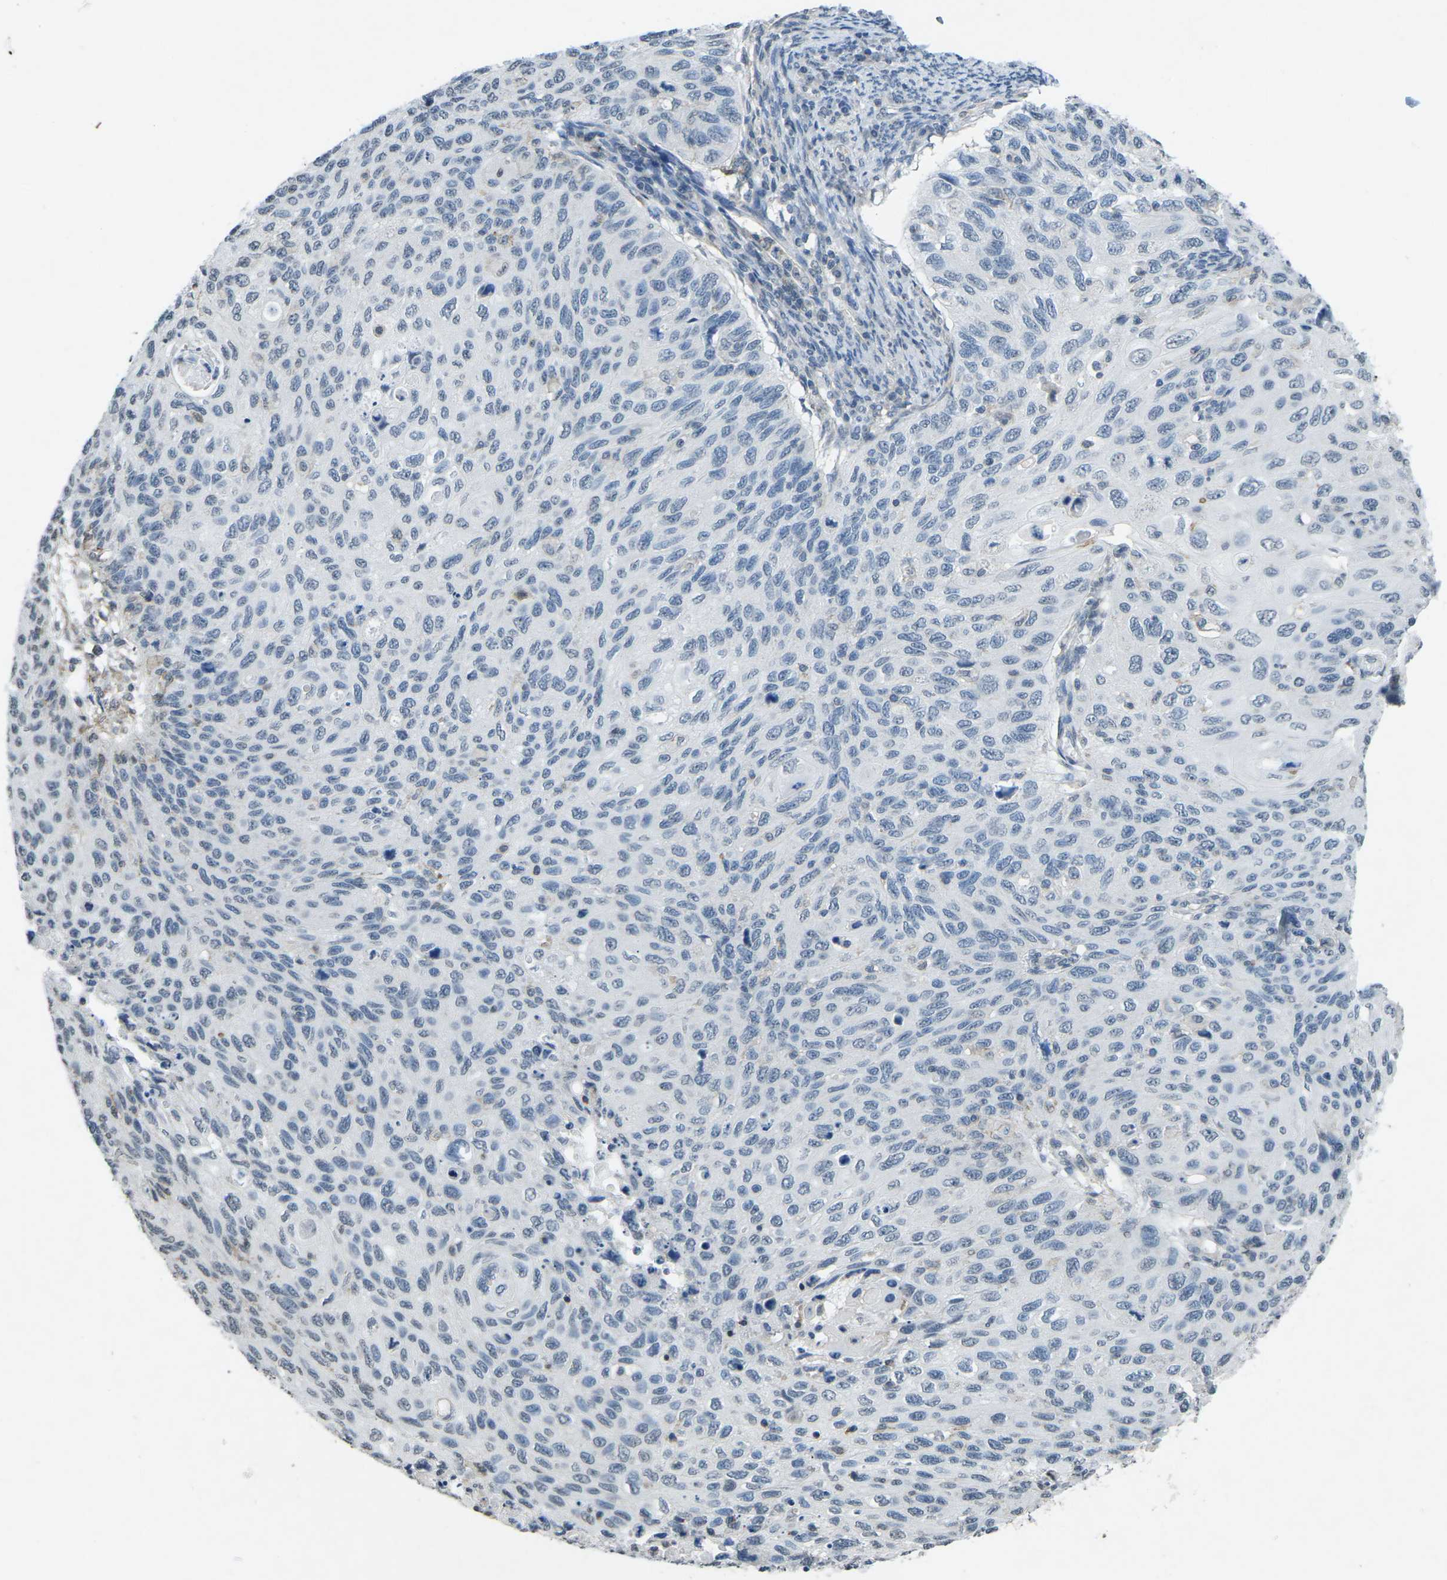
{"staining": {"intensity": "negative", "quantity": "none", "location": "none"}, "tissue": "cervical cancer", "cell_type": "Tumor cells", "image_type": "cancer", "snomed": [{"axis": "morphology", "description": "Squamous cell carcinoma, NOS"}, {"axis": "topography", "description": "Cervix"}], "caption": "IHC of human cervical squamous cell carcinoma displays no positivity in tumor cells.", "gene": "TFR2", "patient": {"sex": "female", "age": 70}}